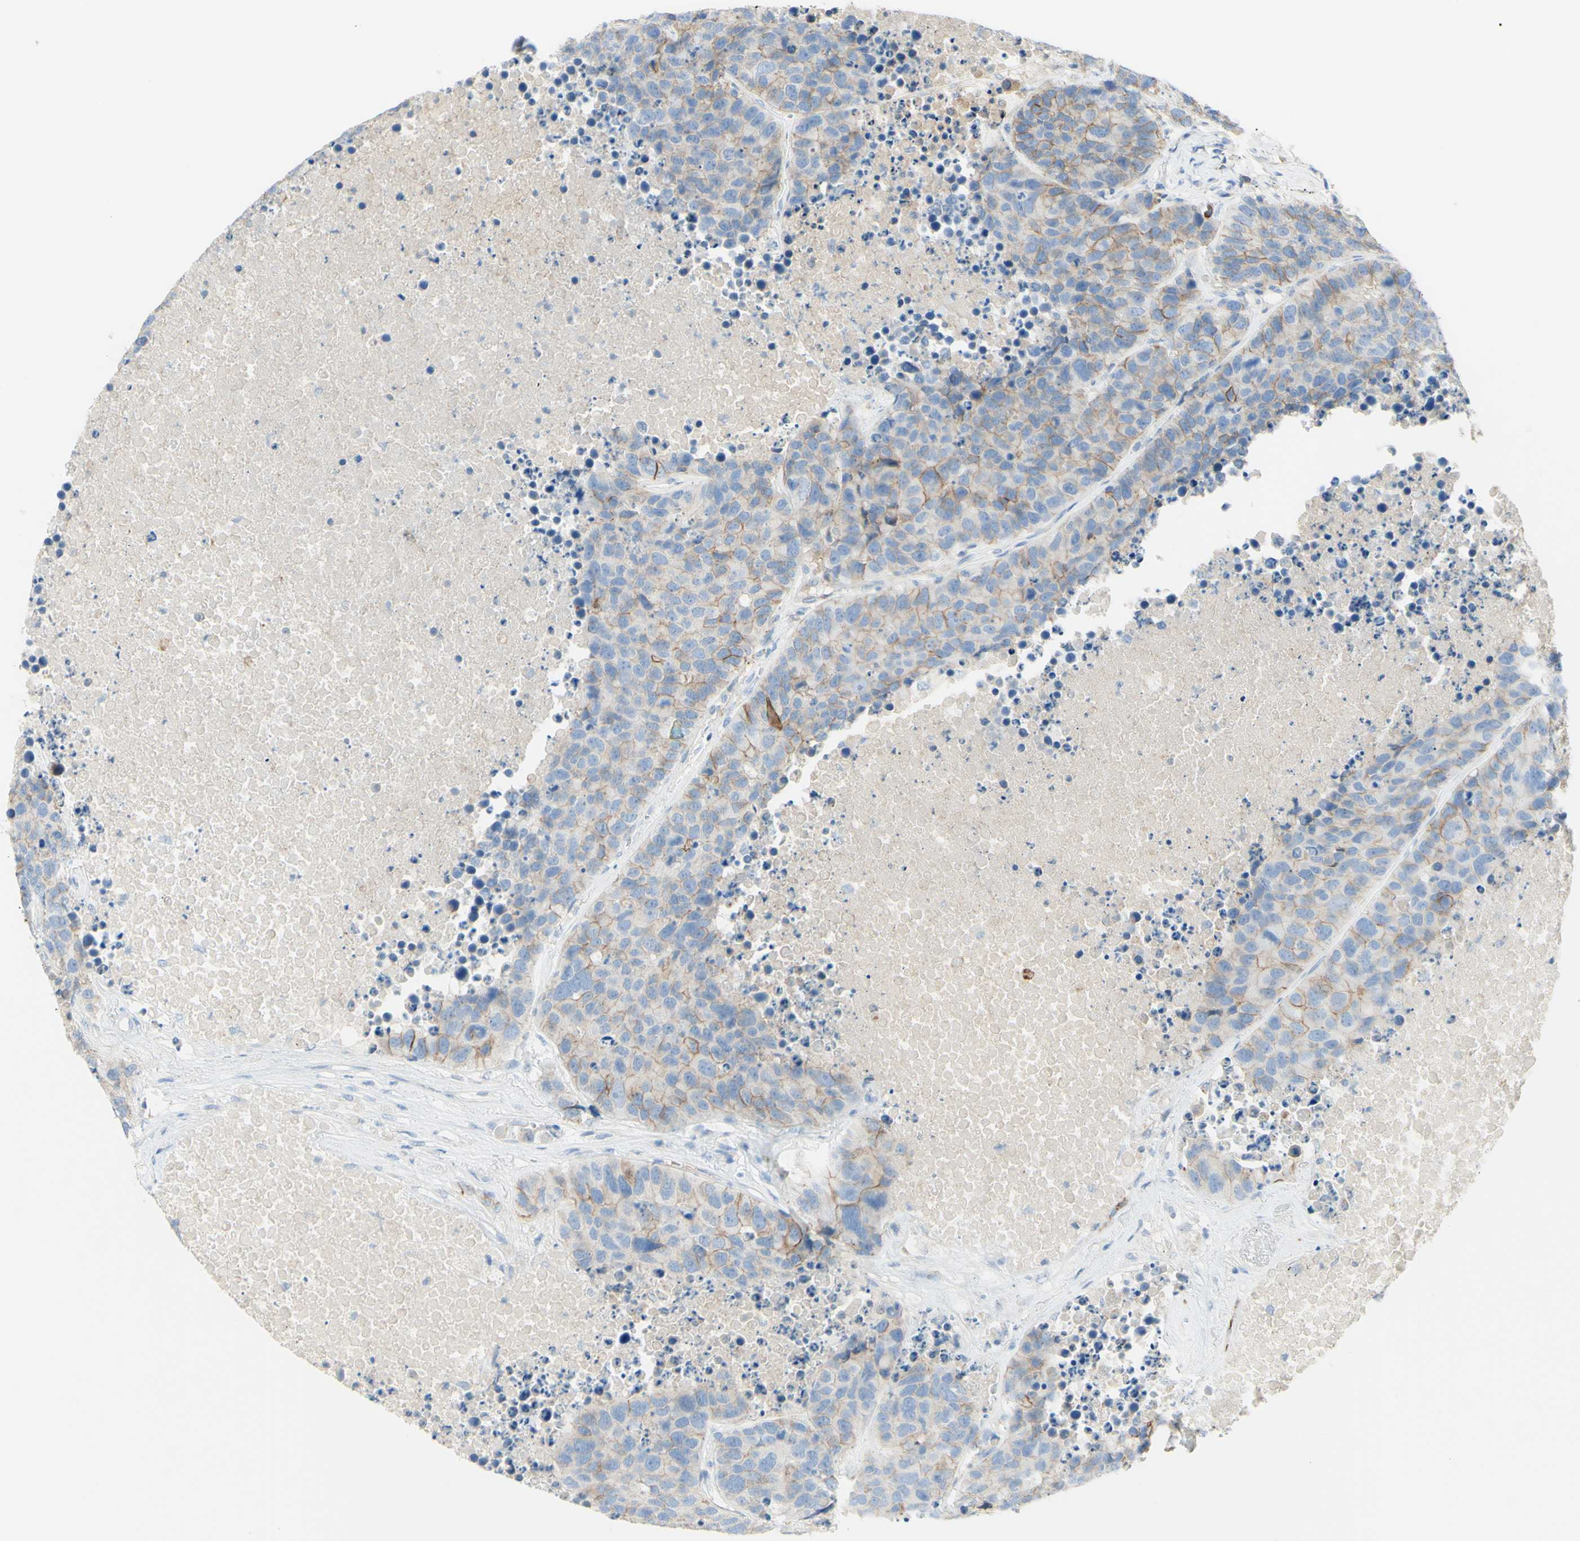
{"staining": {"intensity": "weak", "quantity": "25%-75%", "location": "cytoplasmic/membranous"}, "tissue": "carcinoid", "cell_type": "Tumor cells", "image_type": "cancer", "snomed": [{"axis": "morphology", "description": "Carcinoid, malignant, NOS"}, {"axis": "topography", "description": "Lung"}], "caption": "Malignant carcinoid was stained to show a protein in brown. There is low levels of weak cytoplasmic/membranous staining in approximately 25%-75% of tumor cells.", "gene": "ALCAM", "patient": {"sex": "male", "age": 60}}